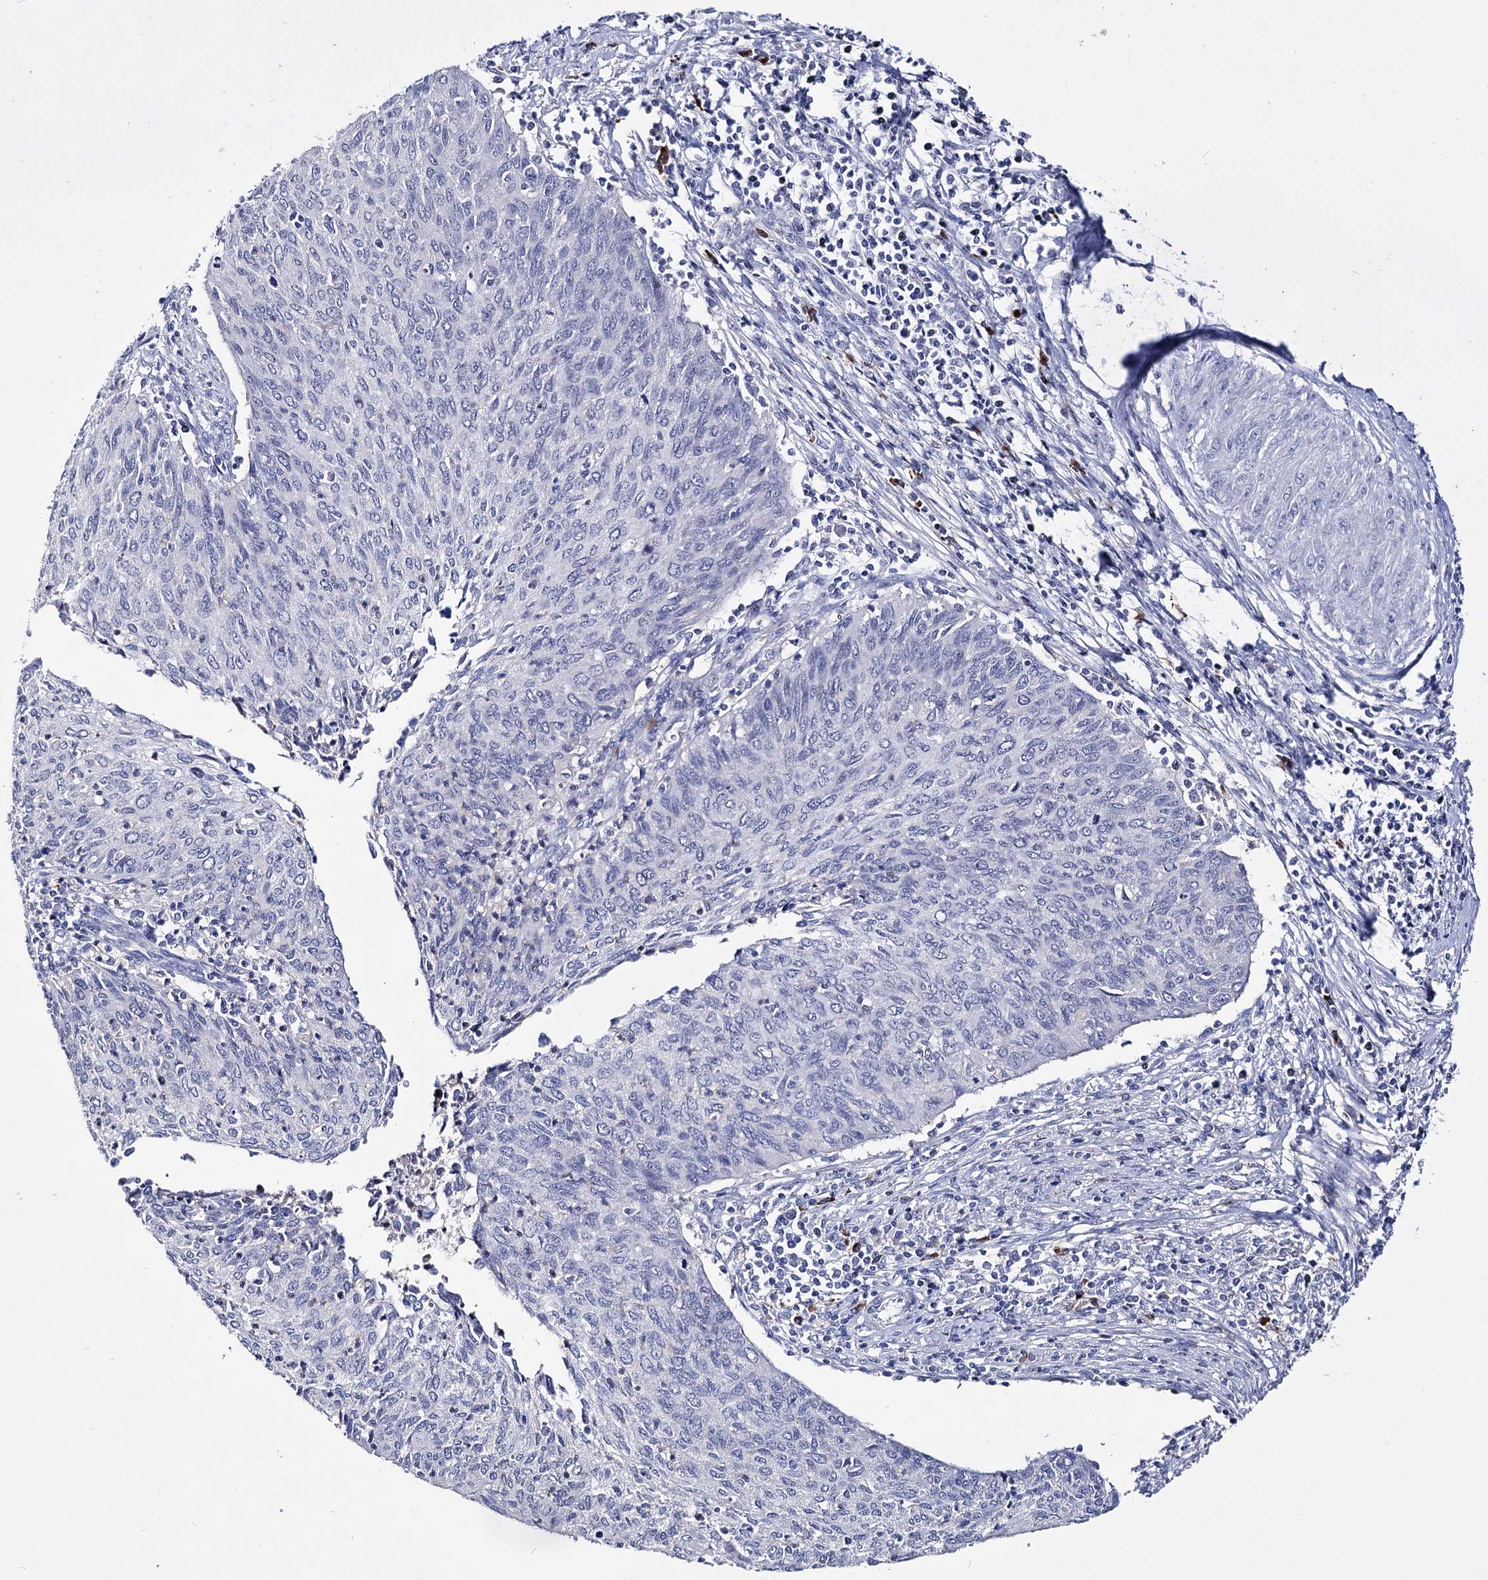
{"staining": {"intensity": "negative", "quantity": "none", "location": "none"}, "tissue": "cervical cancer", "cell_type": "Tumor cells", "image_type": "cancer", "snomed": [{"axis": "morphology", "description": "Squamous cell carcinoma, NOS"}, {"axis": "topography", "description": "Cervix"}], "caption": "A micrograph of human cervical squamous cell carcinoma is negative for staining in tumor cells.", "gene": "PCGF5", "patient": {"sex": "female", "age": 38}}